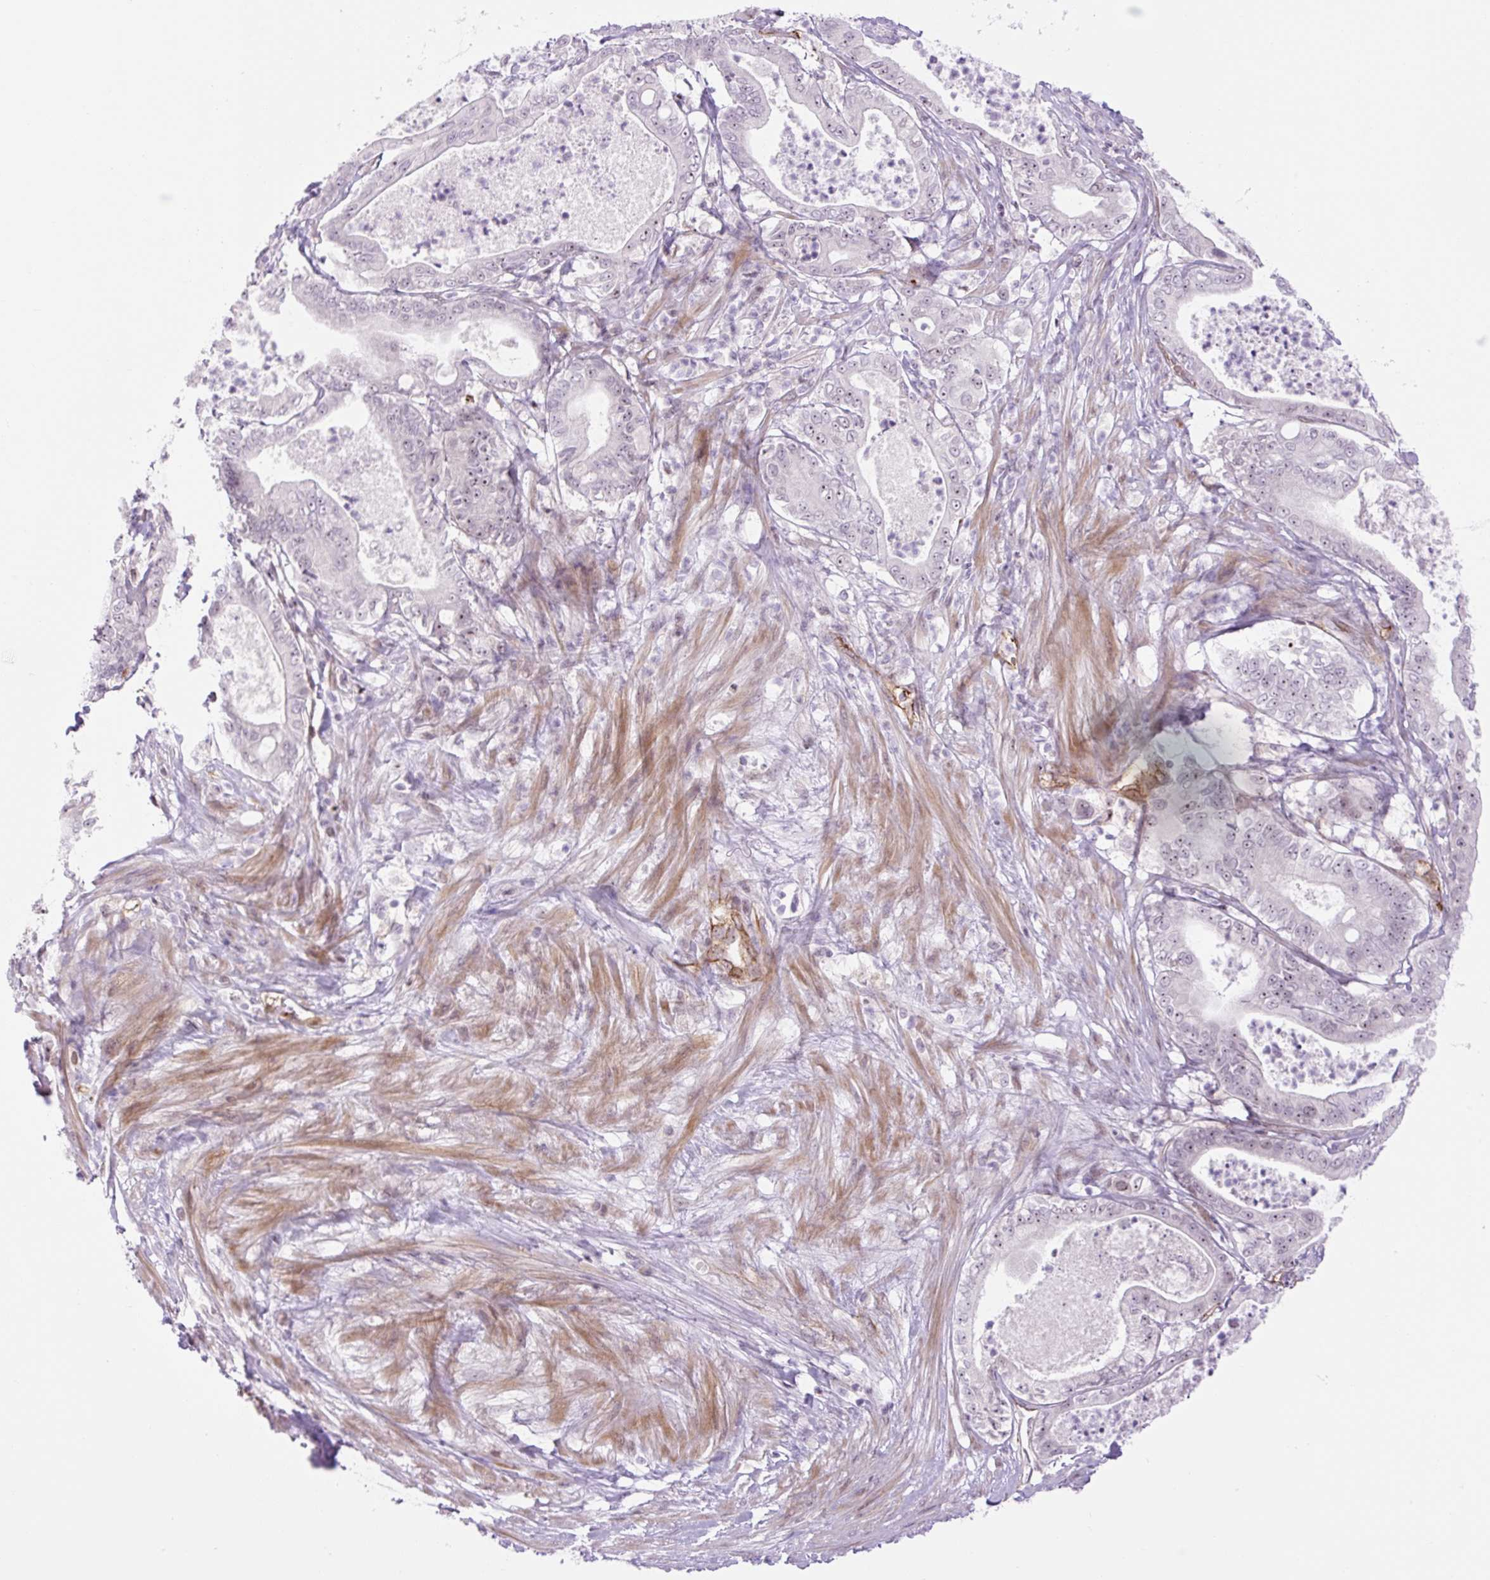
{"staining": {"intensity": "moderate", "quantity": "25%-75%", "location": "nuclear"}, "tissue": "pancreatic cancer", "cell_type": "Tumor cells", "image_type": "cancer", "snomed": [{"axis": "morphology", "description": "Adenocarcinoma, NOS"}, {"axis": "topography", "description": "Pancreas"}], "caption": "Immunohistochemical staining of human pancreatic adenocarcinoma reveals medium levels of moderate nuclear protein positivity in about 25%-75% of tumor cells. (Brightfield microscopy of DAB IHC at high magnification).", "gene": "ZNF417", "patient": {"sex": "male", "age": 71}}